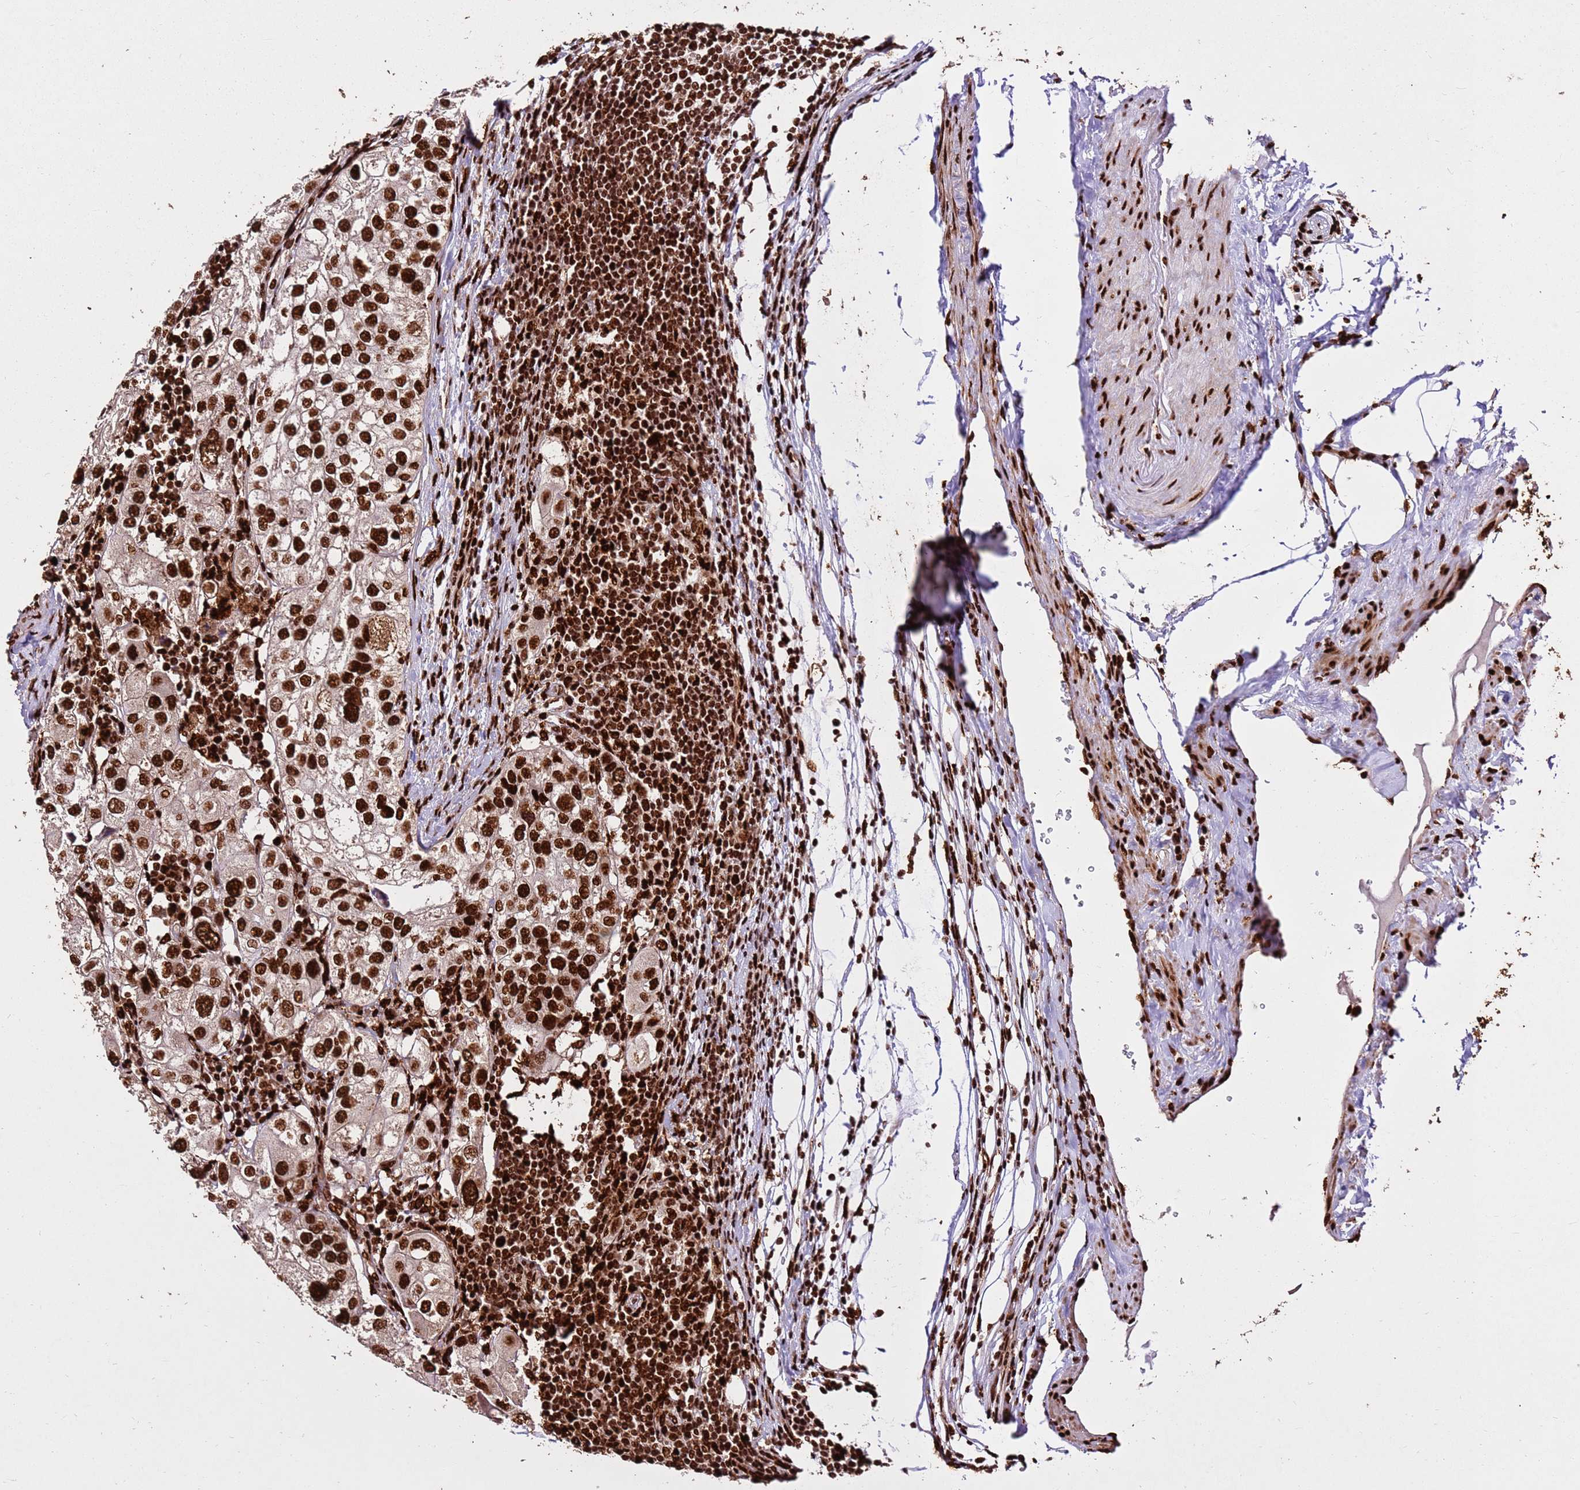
{"staining": {"intensity": "strong", "quantity": ">75%", "location": "nuclear"}, "tissue": "urothelial cancer", "cell_type": "Tumor cells", "image_type": "cancer", "snomed": [{"axis": "morphology", "description": "Urothelial carcinoma, High grade"}, {"axis": "topography", "description": "Urinary bladder"}], "caption": "IHC (DAB) staining of urothelial cancer displays strong nuclear protein expression in approximately >75% of tumor cells. (DAB (3,3'-diaminobenzidine) IHC with brightfield microscopy, high magnification).", "gene": "HNRNPAB", "patient": {"sex": "male", "age": 64}}